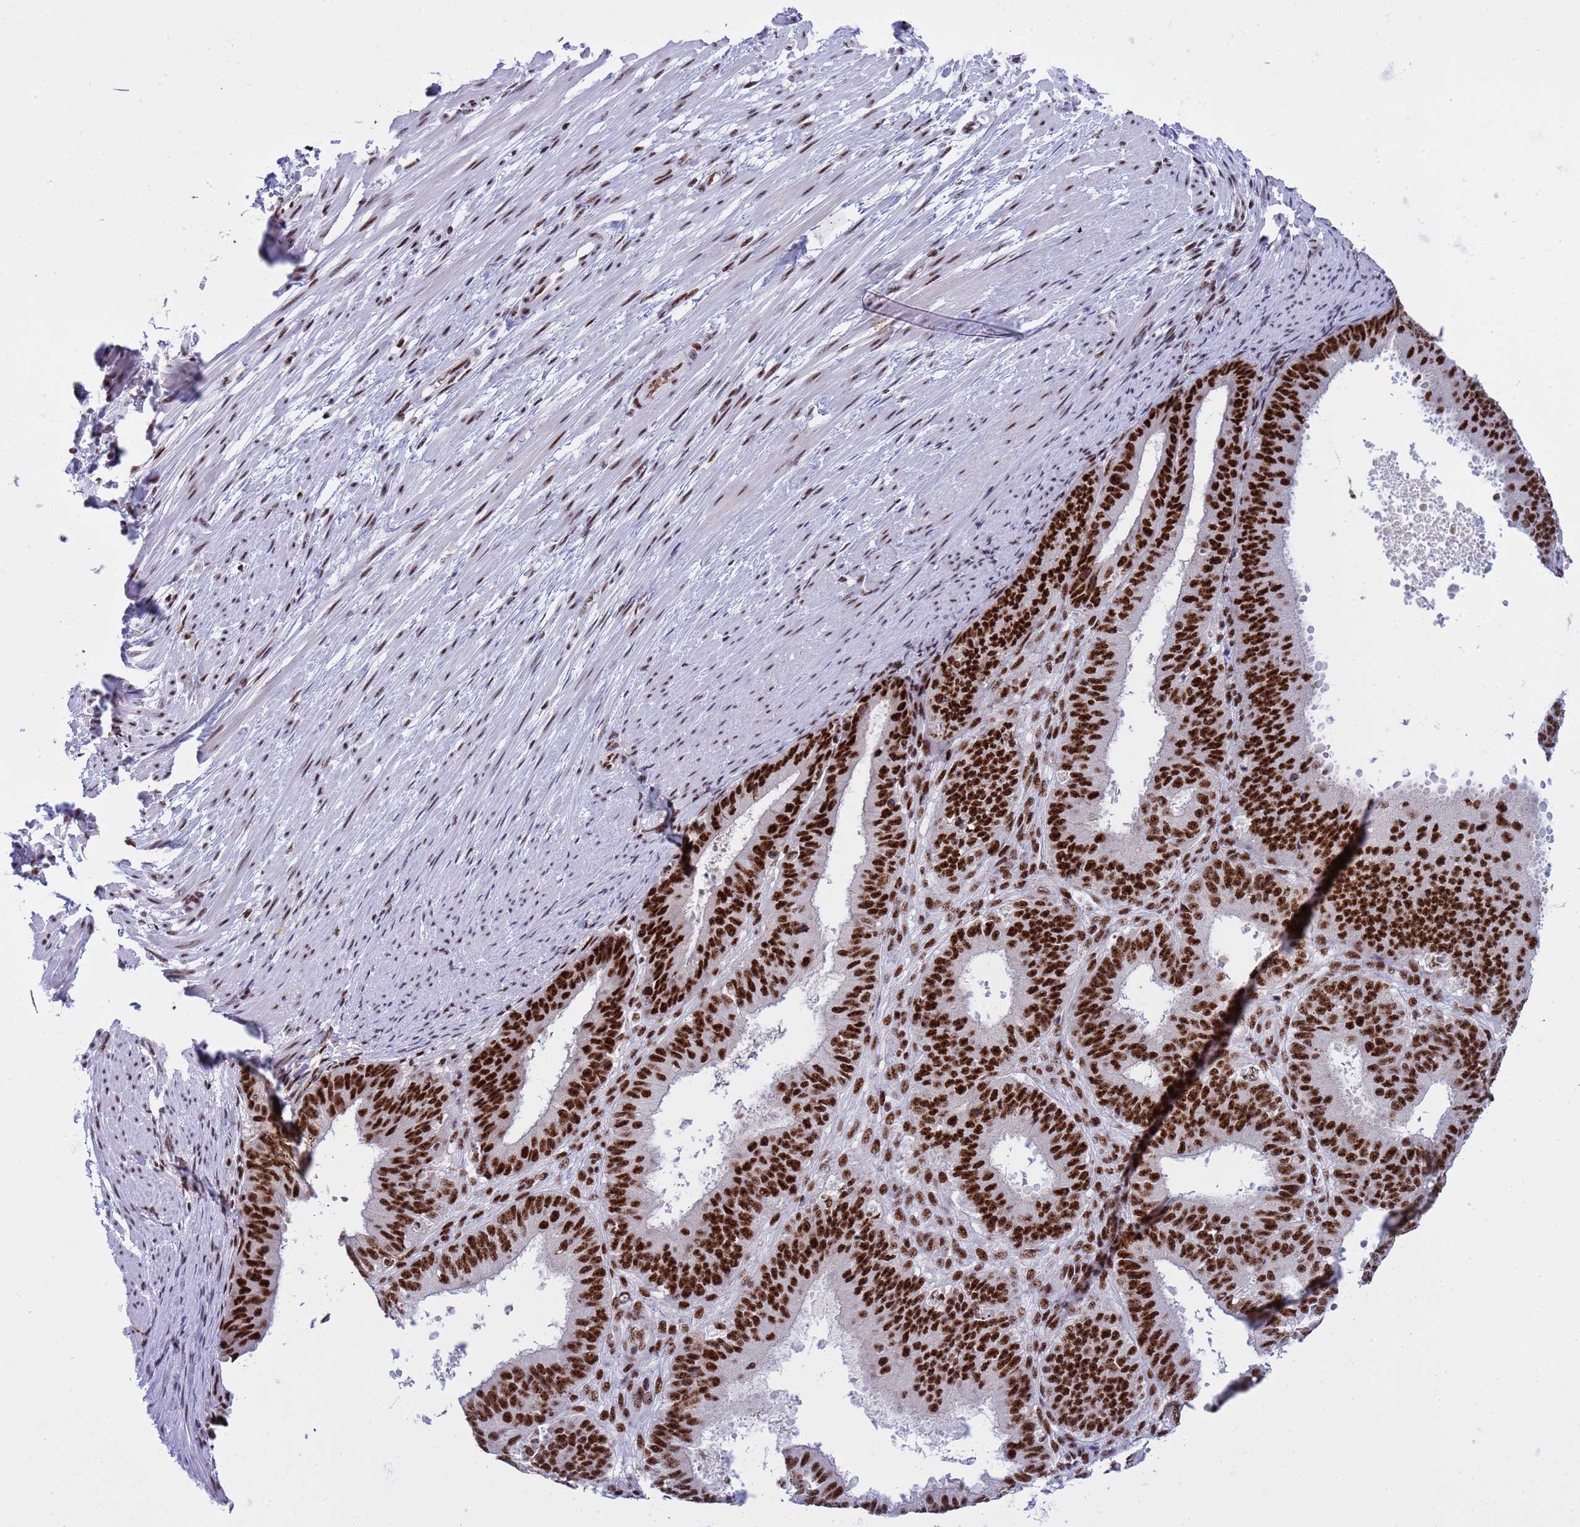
{"staining": {"intensity": "strong", "quantity": ">75%", "location": "nuclear"}, "tissue": "ovarian cancer", "cell_type": "Tumor cells", "image_type": "cancer", "snomed": [{"axis": "morphology", "description": "Carcinoma, endometroid"}, {"axis": "topography", "description": "Appendix"}, {"axis": "topography", "description": "Ovary"}], "caption": "This image shows immunohistochemistry (IHC) staining of human ovarian cancer (endometroid carcinoma), with high strong nuclear expression in approximately >75% of tumor cells.", "gene": "THOC2", "patient": {"sex": "female", "age": 42}}